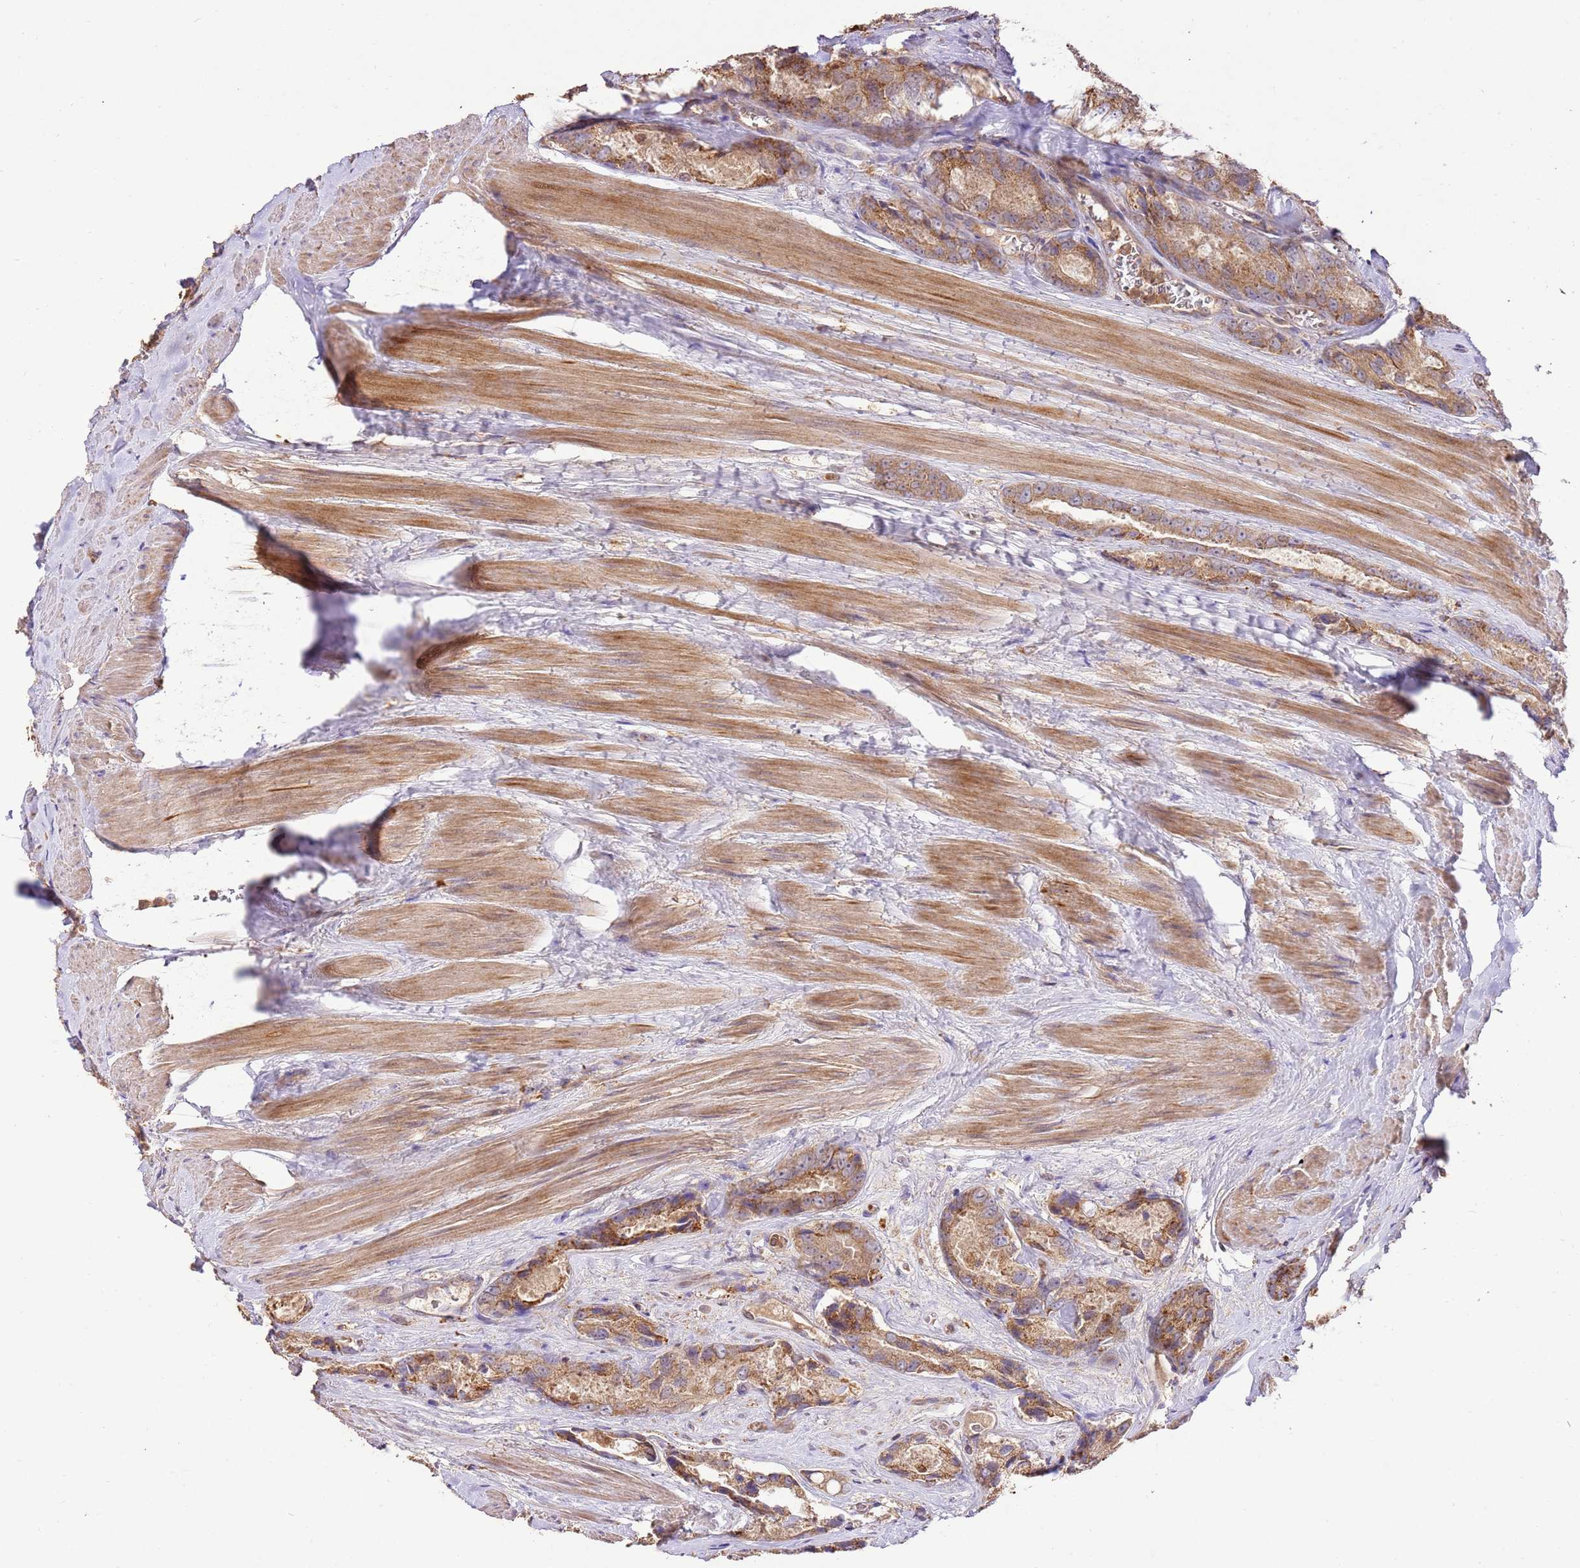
{"staining": {"intensity": "moderate", "quantity": ">75%", "location": "cytoplasmic/membranous"}, "tissue": "prostate cancer", "cell_type": "Tumor cells", "image_type": "cancer", "snomed": [{"axis": "morphology", "description": "Adenocarcinoma, Low grade"}, {"axis": "topography", "description": "Prostate"}], "caption": "DAB immunohistochemical staining of prostate cancer exhibits moderate cytoplasmic/membranous protein staining in about >75% of tumor cells.", "gene": "LRRC28", "patient": {"sex": "male", "age": 68}}